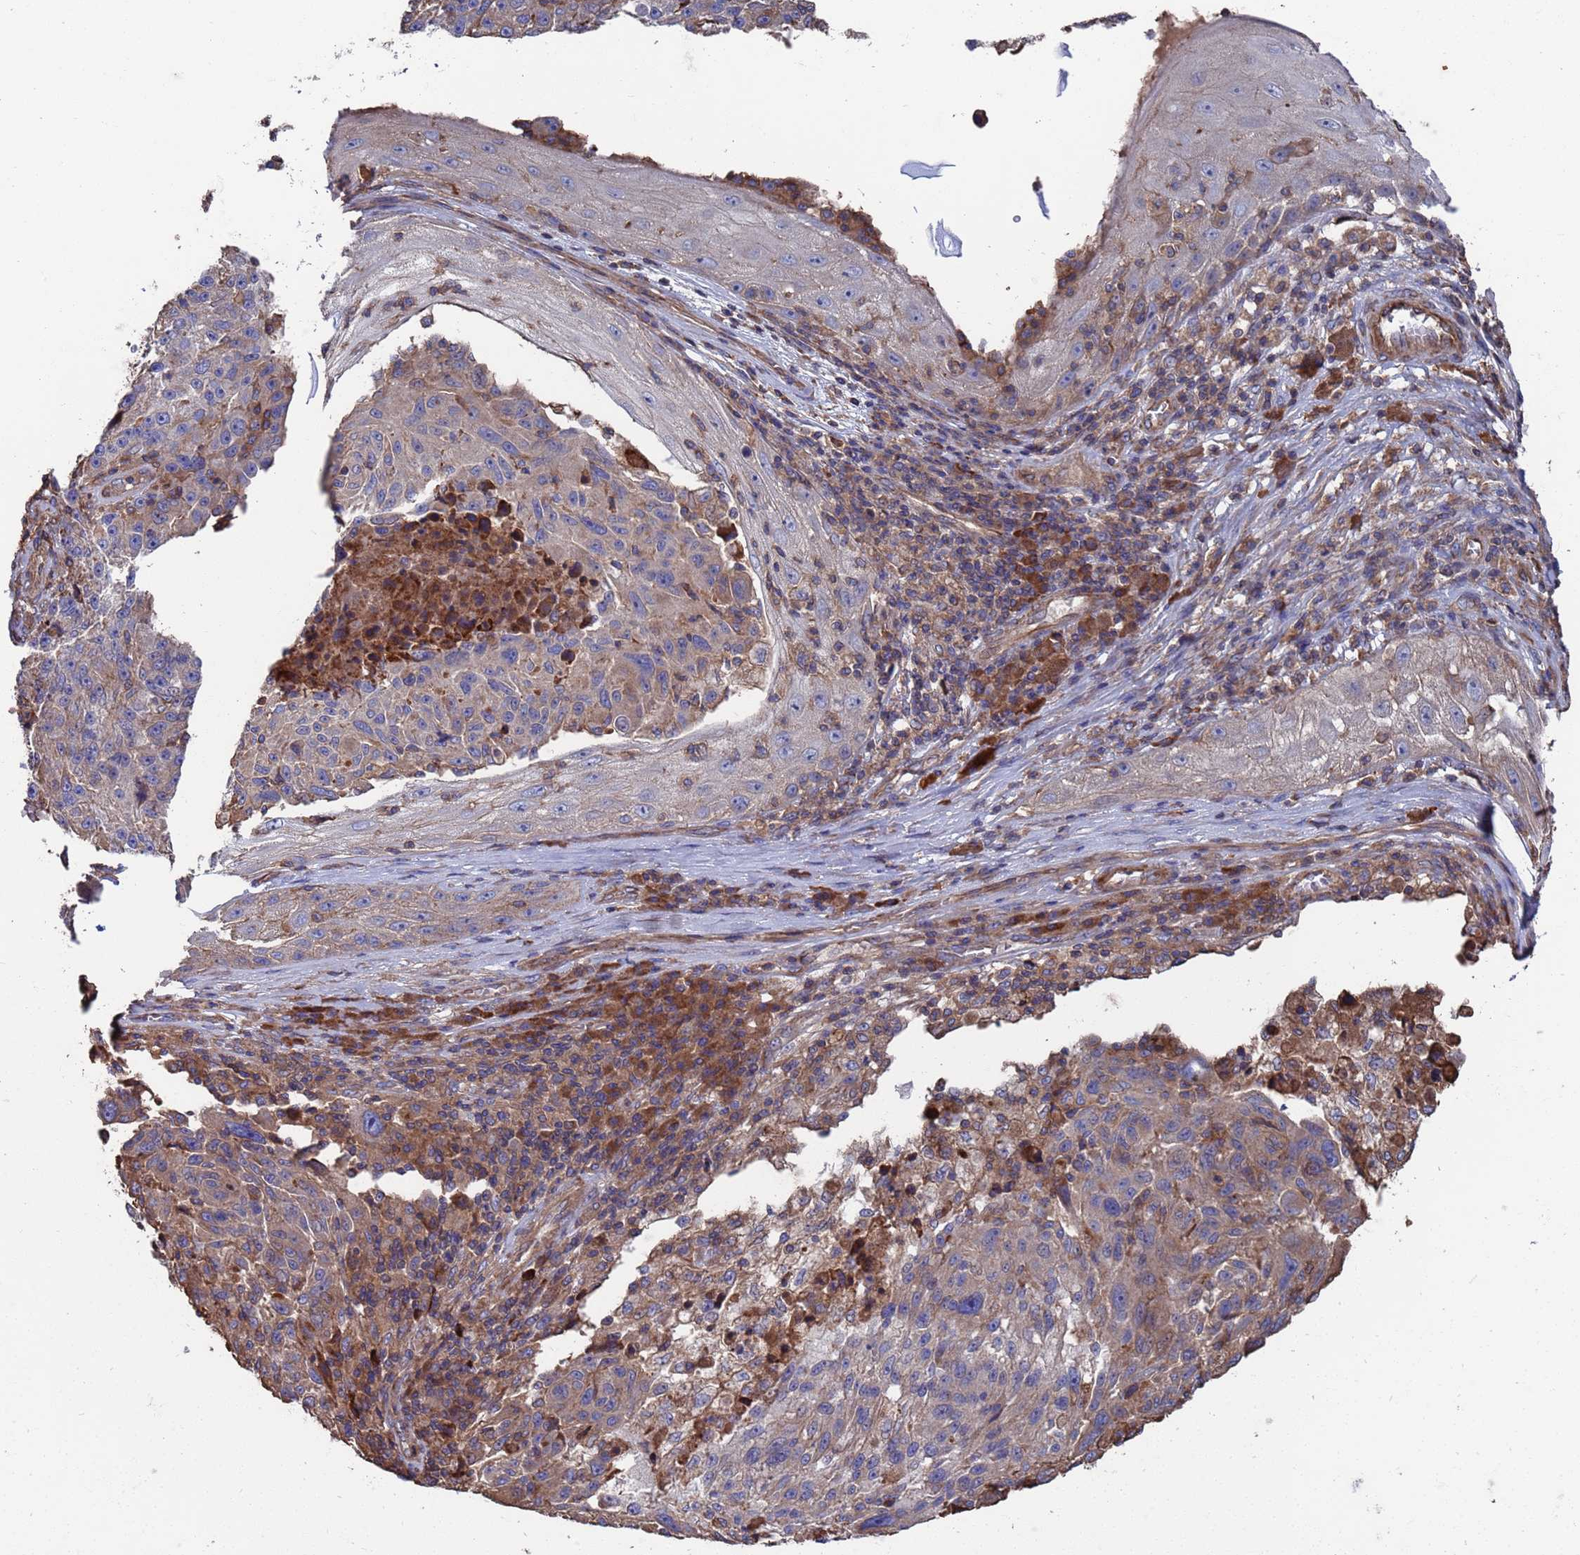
{"staining": {"intensity": "weak", "quantity": "<25%", "location": "cytoplasmic/membranous"}, "tissue": "melanoma", "cell_type": "Tumor cells", "image_type": "cancer", "snomed": [{"axis": "morphology", "description": "Malignant melanoma, NOS"}, {"axis": "topography", "description": "Skin"}], "caption": "Immunohistochemistry (IHC) of human melanoma reveals no staining in tumor cells.", "gene": "PYCR1", "patient": {"sex": "male", "age": 53}}